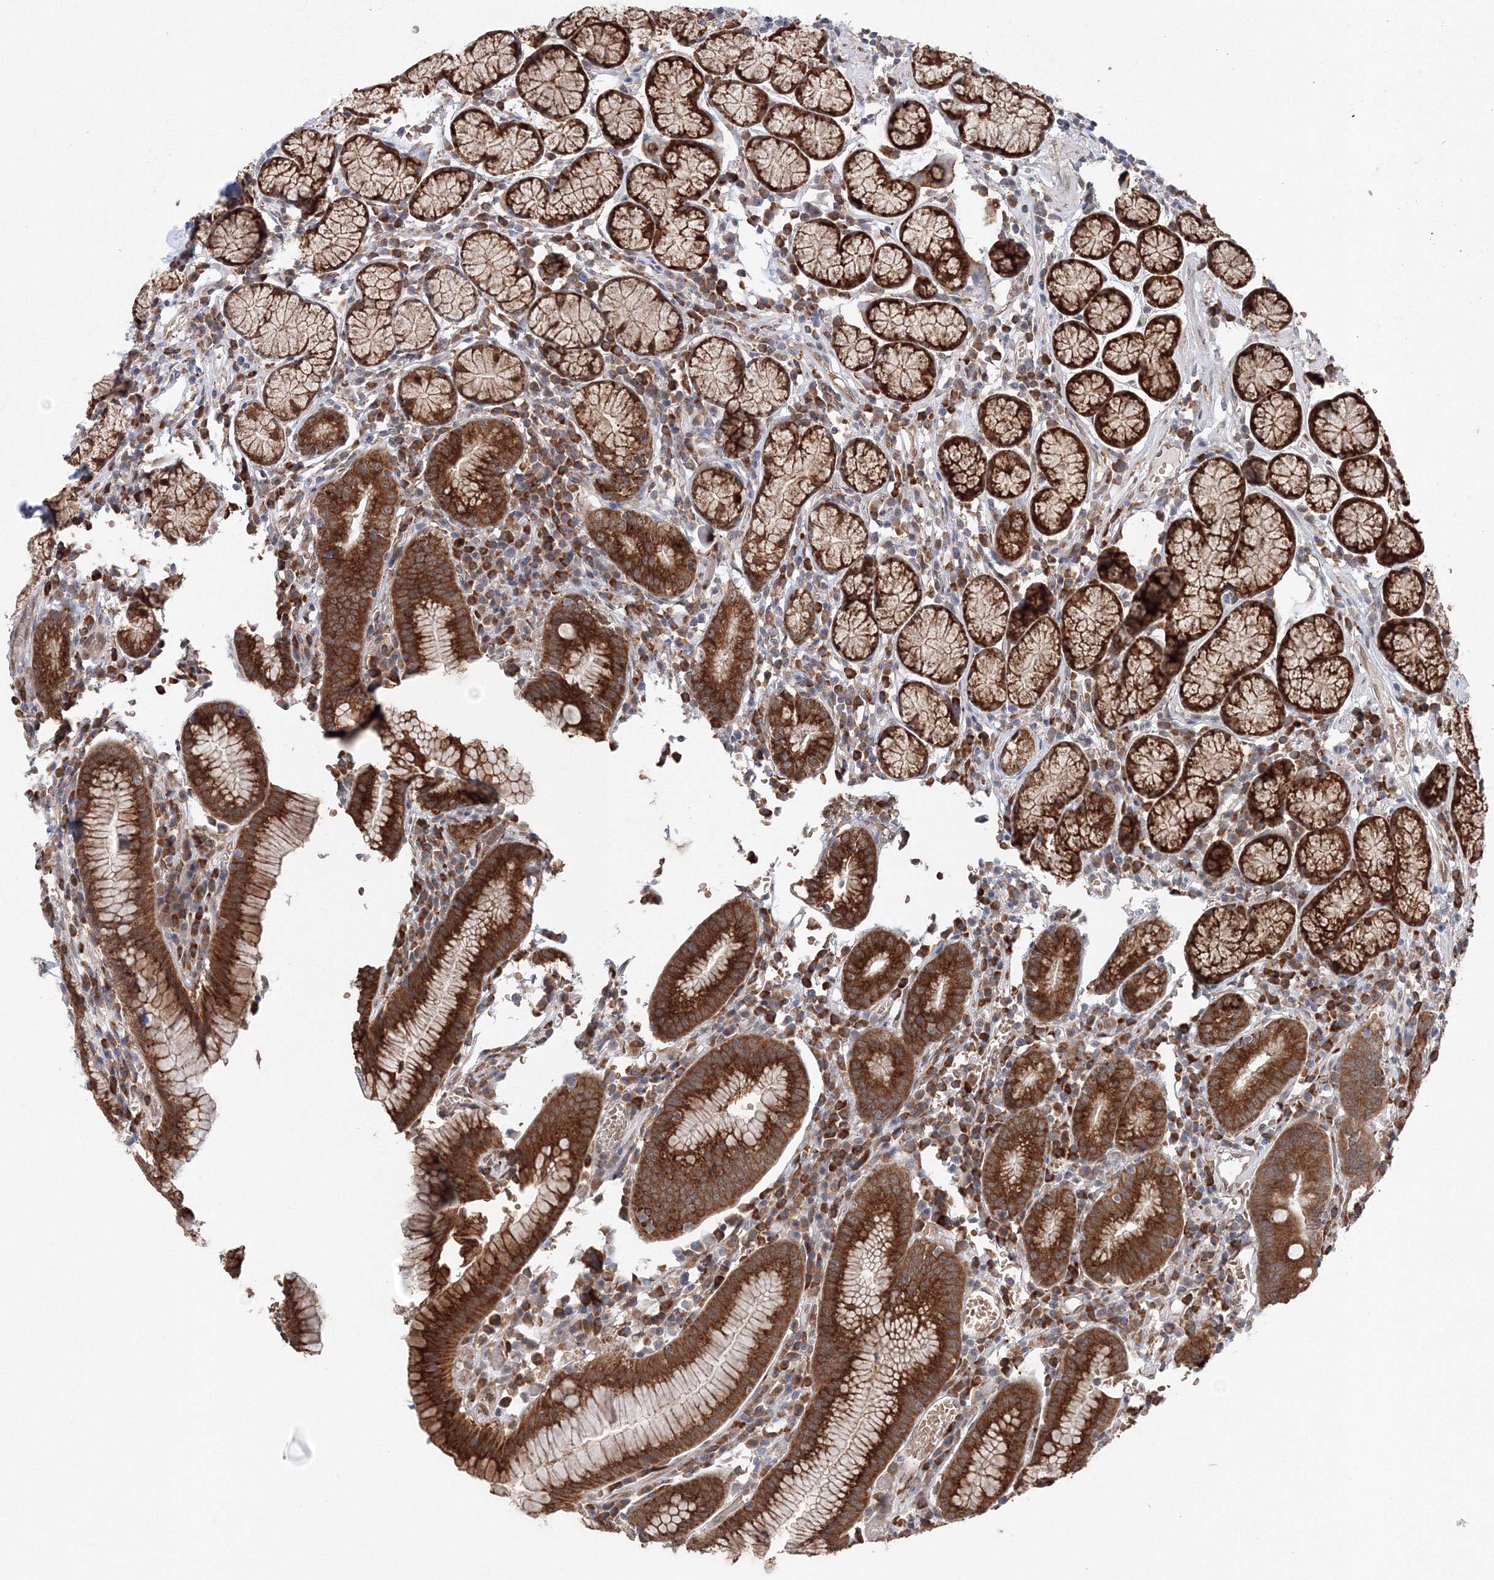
{"staining": {"intensity": "strong", "quantity": ">75%", "location": "cytoplasmic/membranous"}, "tissue": "stomach", "cell_type": "Glandular cells", "image_type": "normal", "snomed": [{"axis": "morphology", "description": "Normal tissue, NOS"}, {"axis": "topography", "description": "Stomach"}], "caption": "Immunohistochemistry of normal stomach shows high levels of strong cytoplasmic/membranous staining in about >75% of glandular cells.", "gene": "DIS3L2", "patient": {"sex": "male", "age": 55}}